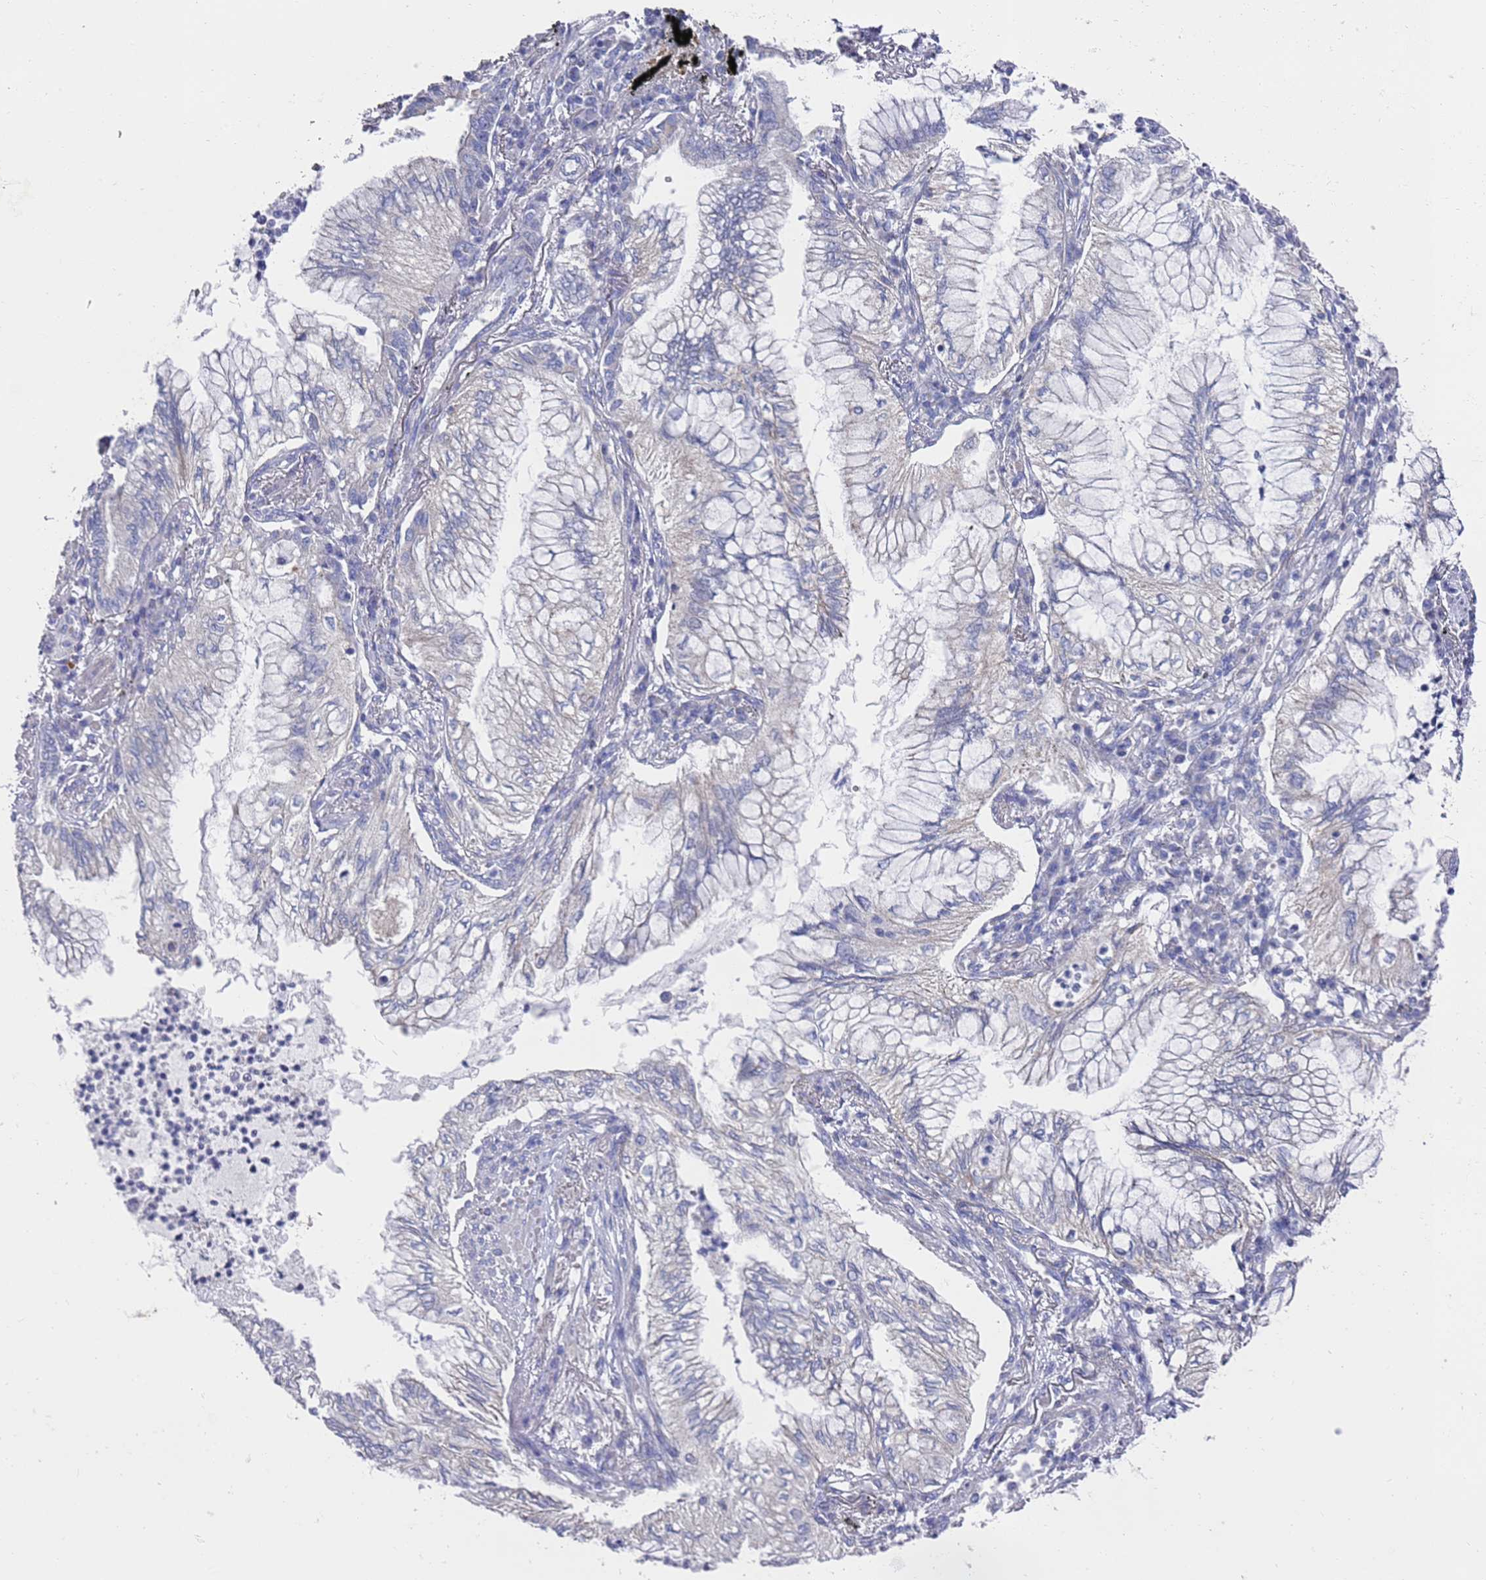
{"staining": {"intensity": "negative", "quantity": "none", "location": "none"}, "tissue": "lung cancer", "cell_type": "Tumor cells", "image_type": "cancer", "snomed": [{"axis": "morphology", "description": "Adenocarcinoma, NOS"}, {"axis": "topography", "description": "Lung"}], "caption": "There is no significant positivity in tumor cells of lung adenocarcinoma.", "gene": "SCAPER", "patient": {"sex": "female", "age": 70}}